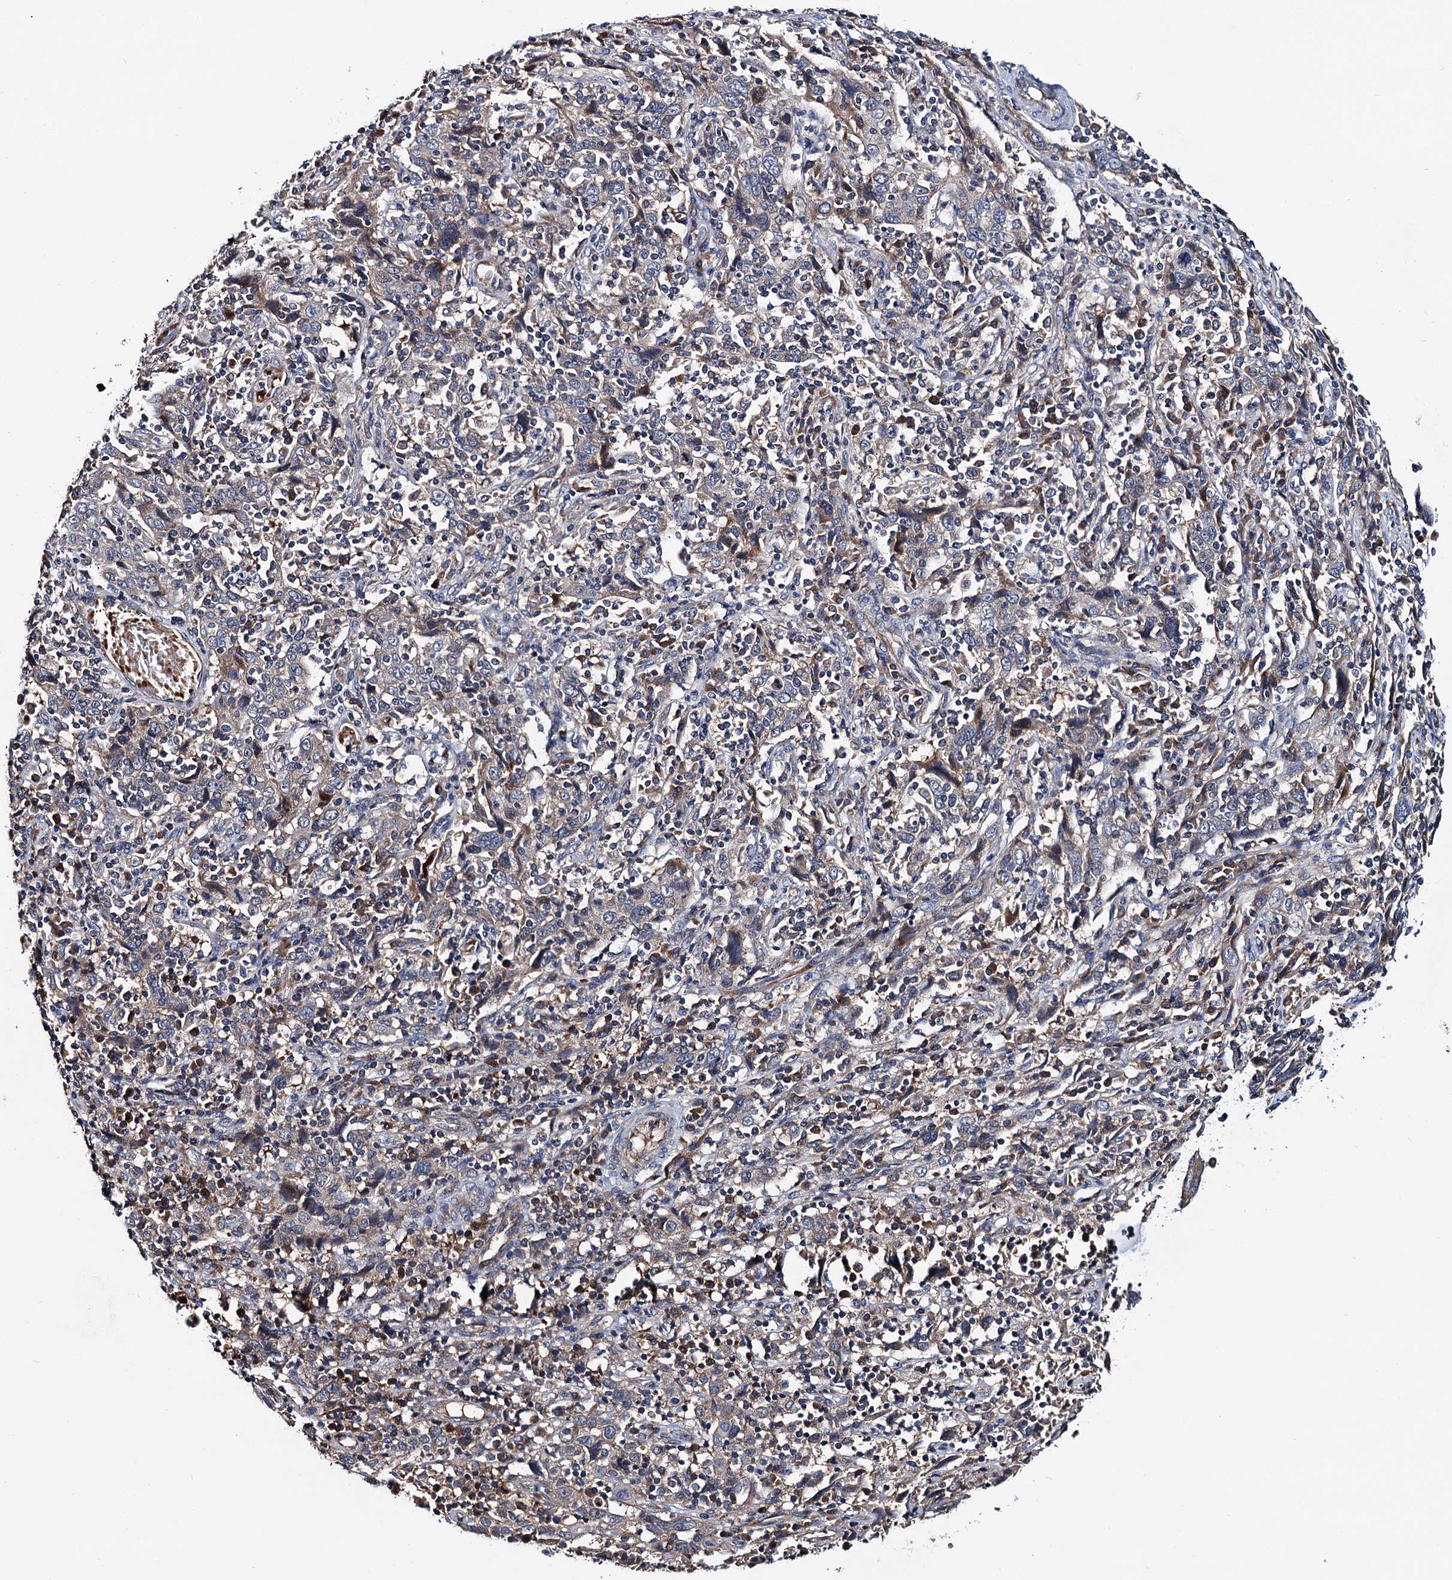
{"staining": {"intensity": "negative", "quantity": "none", "location": "none"}, "tissue": "cervical cancer", "cell_type": "Tumor cells", "image_type": "cancer", "snomed": [{"axis": "morphology", "description": "Squamous cell carcinoma, NOS"}, {"axis": "topography", "description": "Cervix"}], "caption": "This is an immunohistochemistry image of human cervical cancer. There is no positivity in tumor cells.", "gene": "TRMT112", "patient": {"sex": "female", "age": 46}}